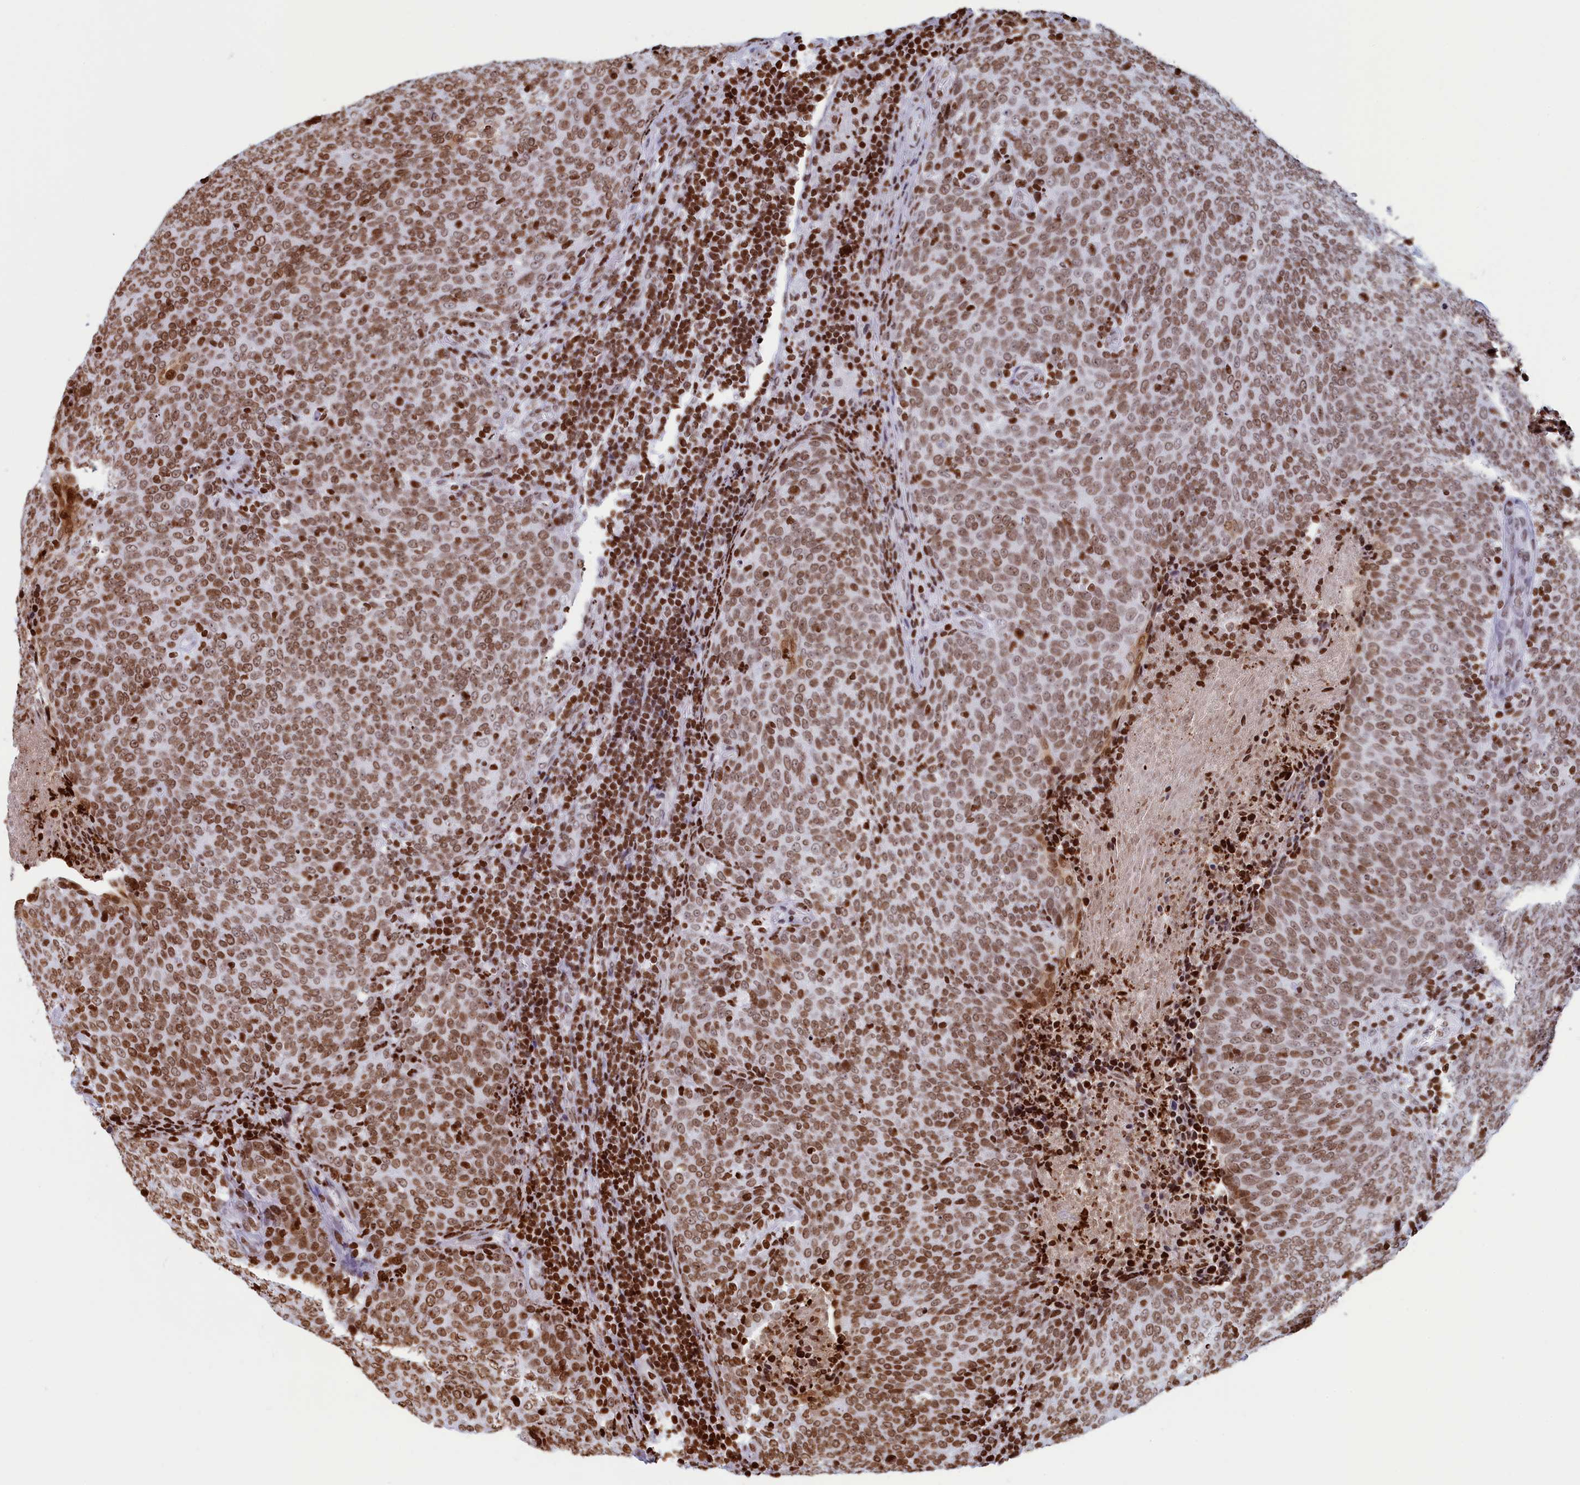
{"staining": {"intensity": "moderate", "quantity": ">75%", "location": "nuclear"}, "tissue": "head and neck cancer", "cell_type": "Tumor cells", "image_type": "cancer", "snomed": [{"axis": "morphology", "description": "Squamous cell carcinoma, NOS"}, {"axis": "morphology", "description": "Squamous cell carcinoma, metastatic, NOS"}, {"axis": "topography", "description": "Lymph node"}, {"axis": "topography", "description": "Head-Neck"}], "caption": "Immunohistochemical staining of head and neck squamous cell carcinoma demonstrates medium levels of moderate nuclear staining in about >75% of tumor cells.", "gene": "APOBEC3A", "patient": {"sex": "male", "age": 62}}